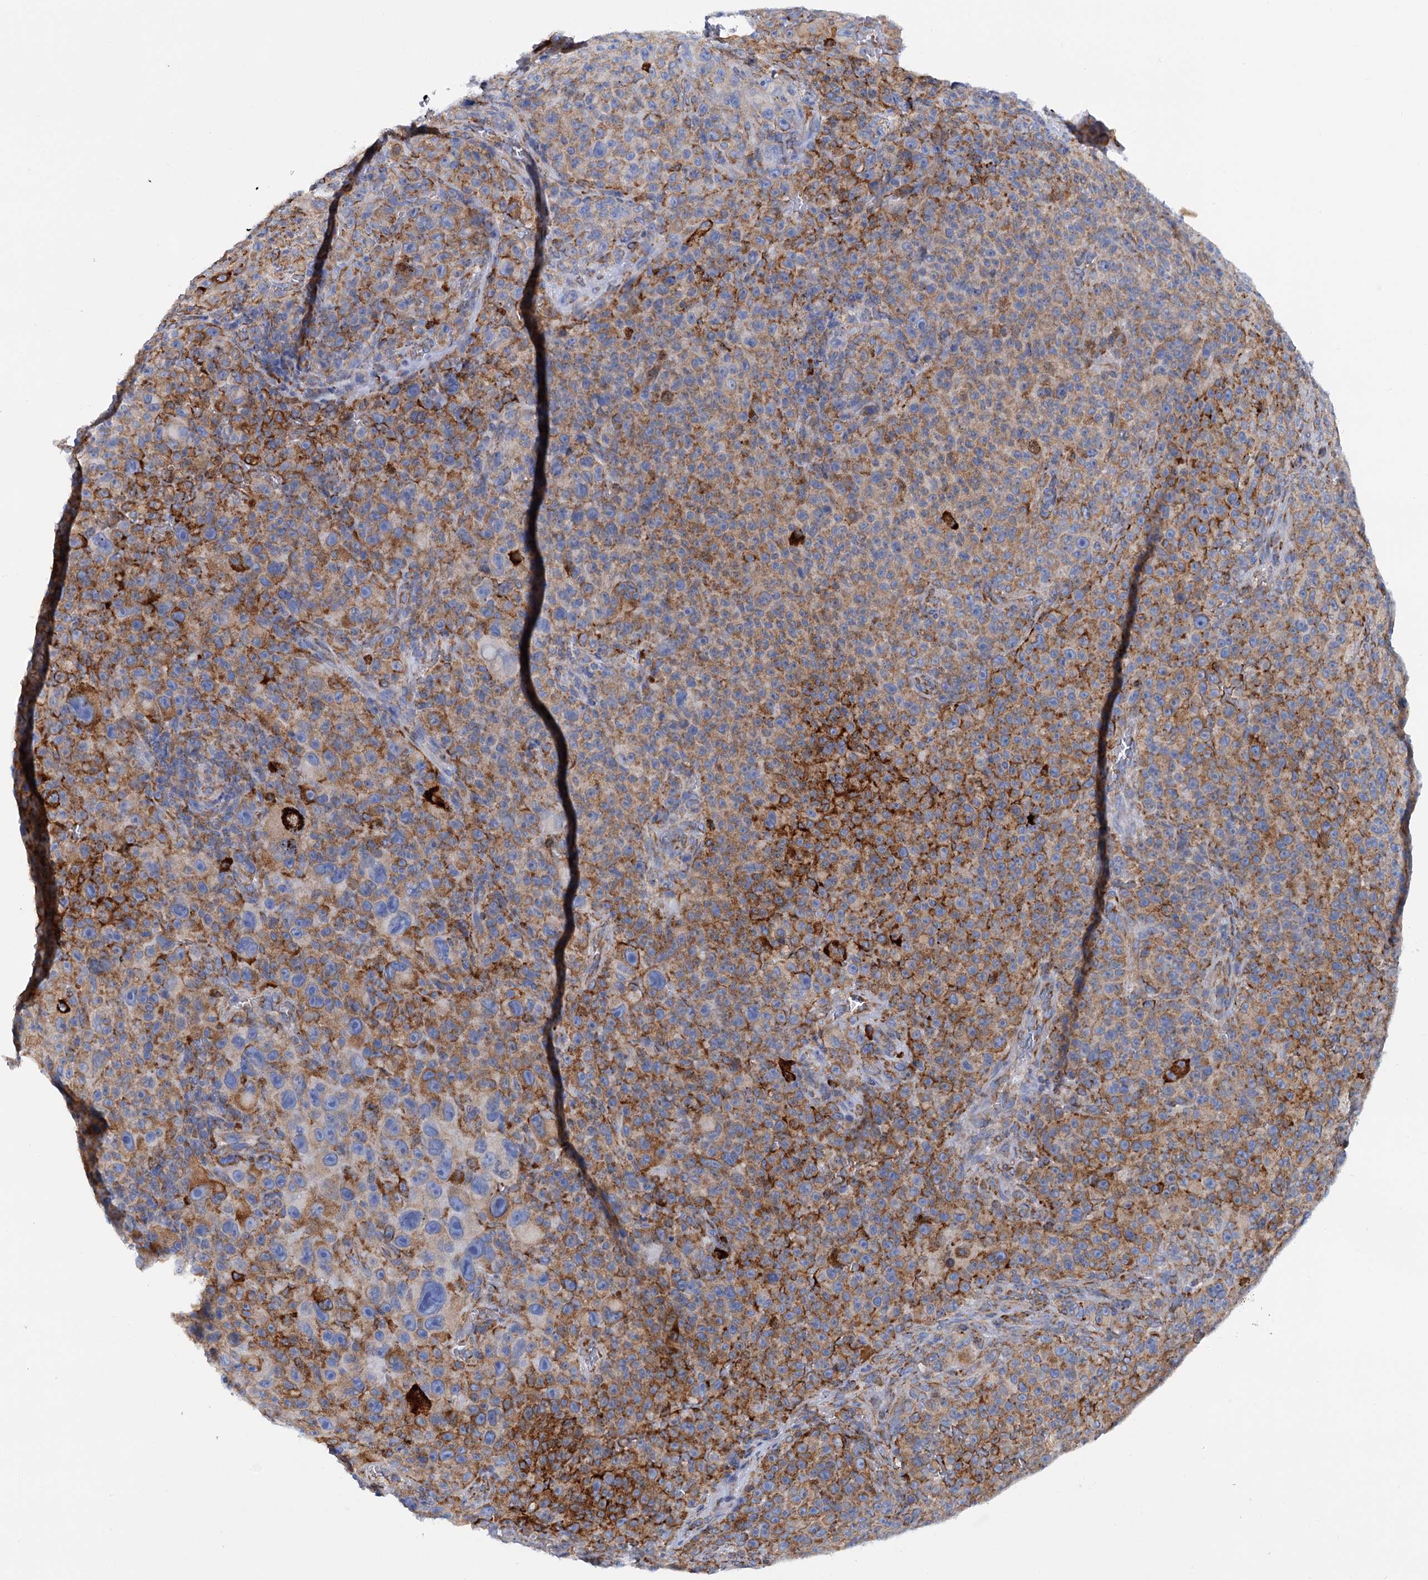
{"staining": {"intensity": "moderate", "quantity": "25%-75%", "location": "cytoplasmic/membranous"}, "tissue": "melanoma", "cell_type": "Tumor cells", "image_type": "cancer", "snomed": [{"axis": "morphology", "description": "Malignant melanoma, NOS"}, {"axis": "topography", "description": "Skin"}], "caption": "This histopathology image demonstrates malignant melanoma stained with IHC to label a protein in brown. The cytoplasmic/membranous of tumor cells show moderate positivity for the protein. Nuclei are counter-stained blue.", "gene": "SHE", "patient": {"sex": "female", "age": 82}}